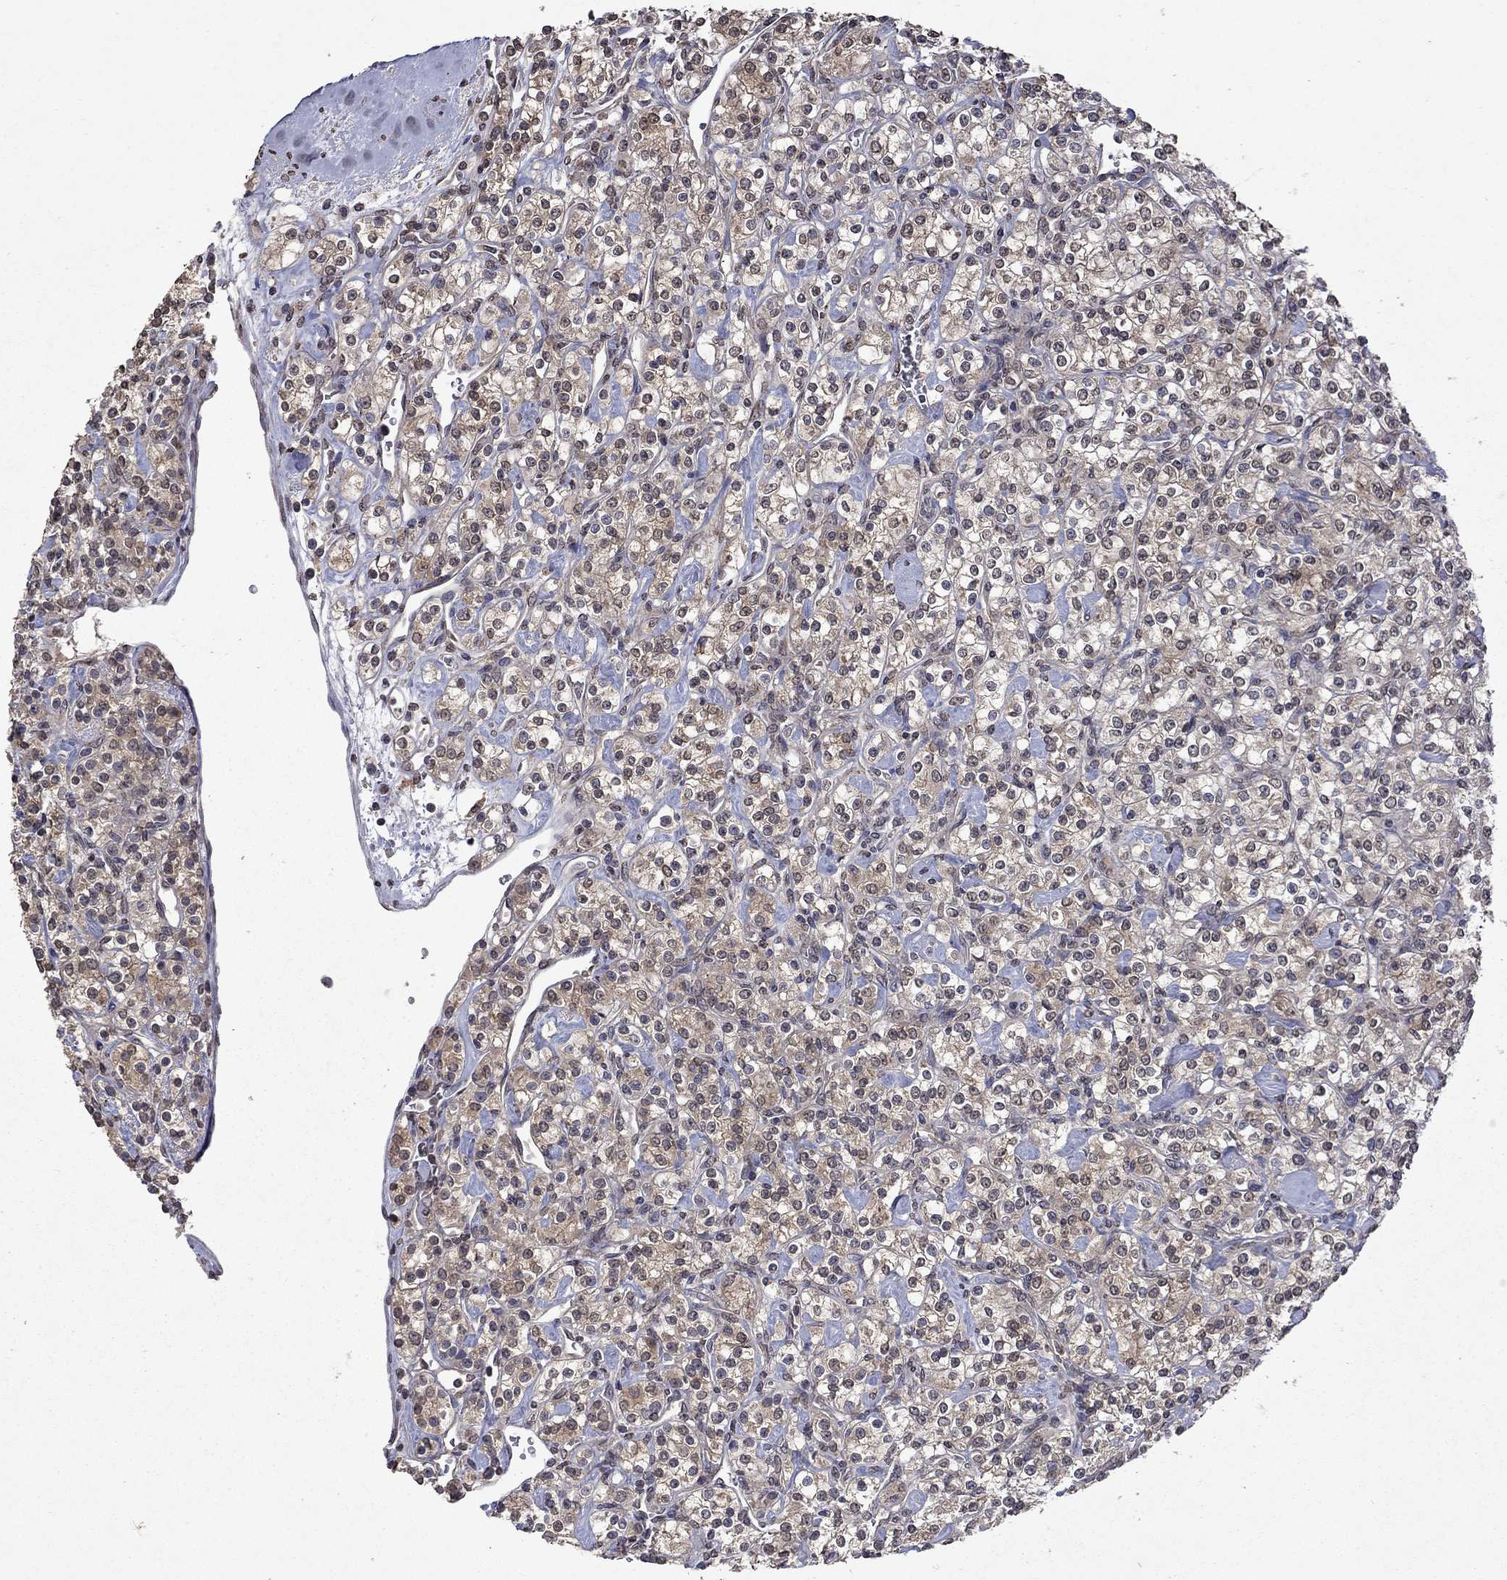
{"staining": {"intensity": "moderate", "quantity": "25%-75%", "location": "cytoplasmic/membranous"}, "tissue": "renal cancer", "cell_type": "Tumor cells", "image_type": "cancer", "snomed": [{"axis": "morphology", "description": "Adenocarcinoma, NOS"}, {"axis": "topography", "description": "Kidney"}], "caption": "This histopathology image reveals IHC staining of human renal adenocarcinoma, with medium moderate cytoplasmic/membranous staining in approximately 25%-75% of tumor cells.", "gene": "TTC38", "patient": {"sex": "male", "age": 77}}